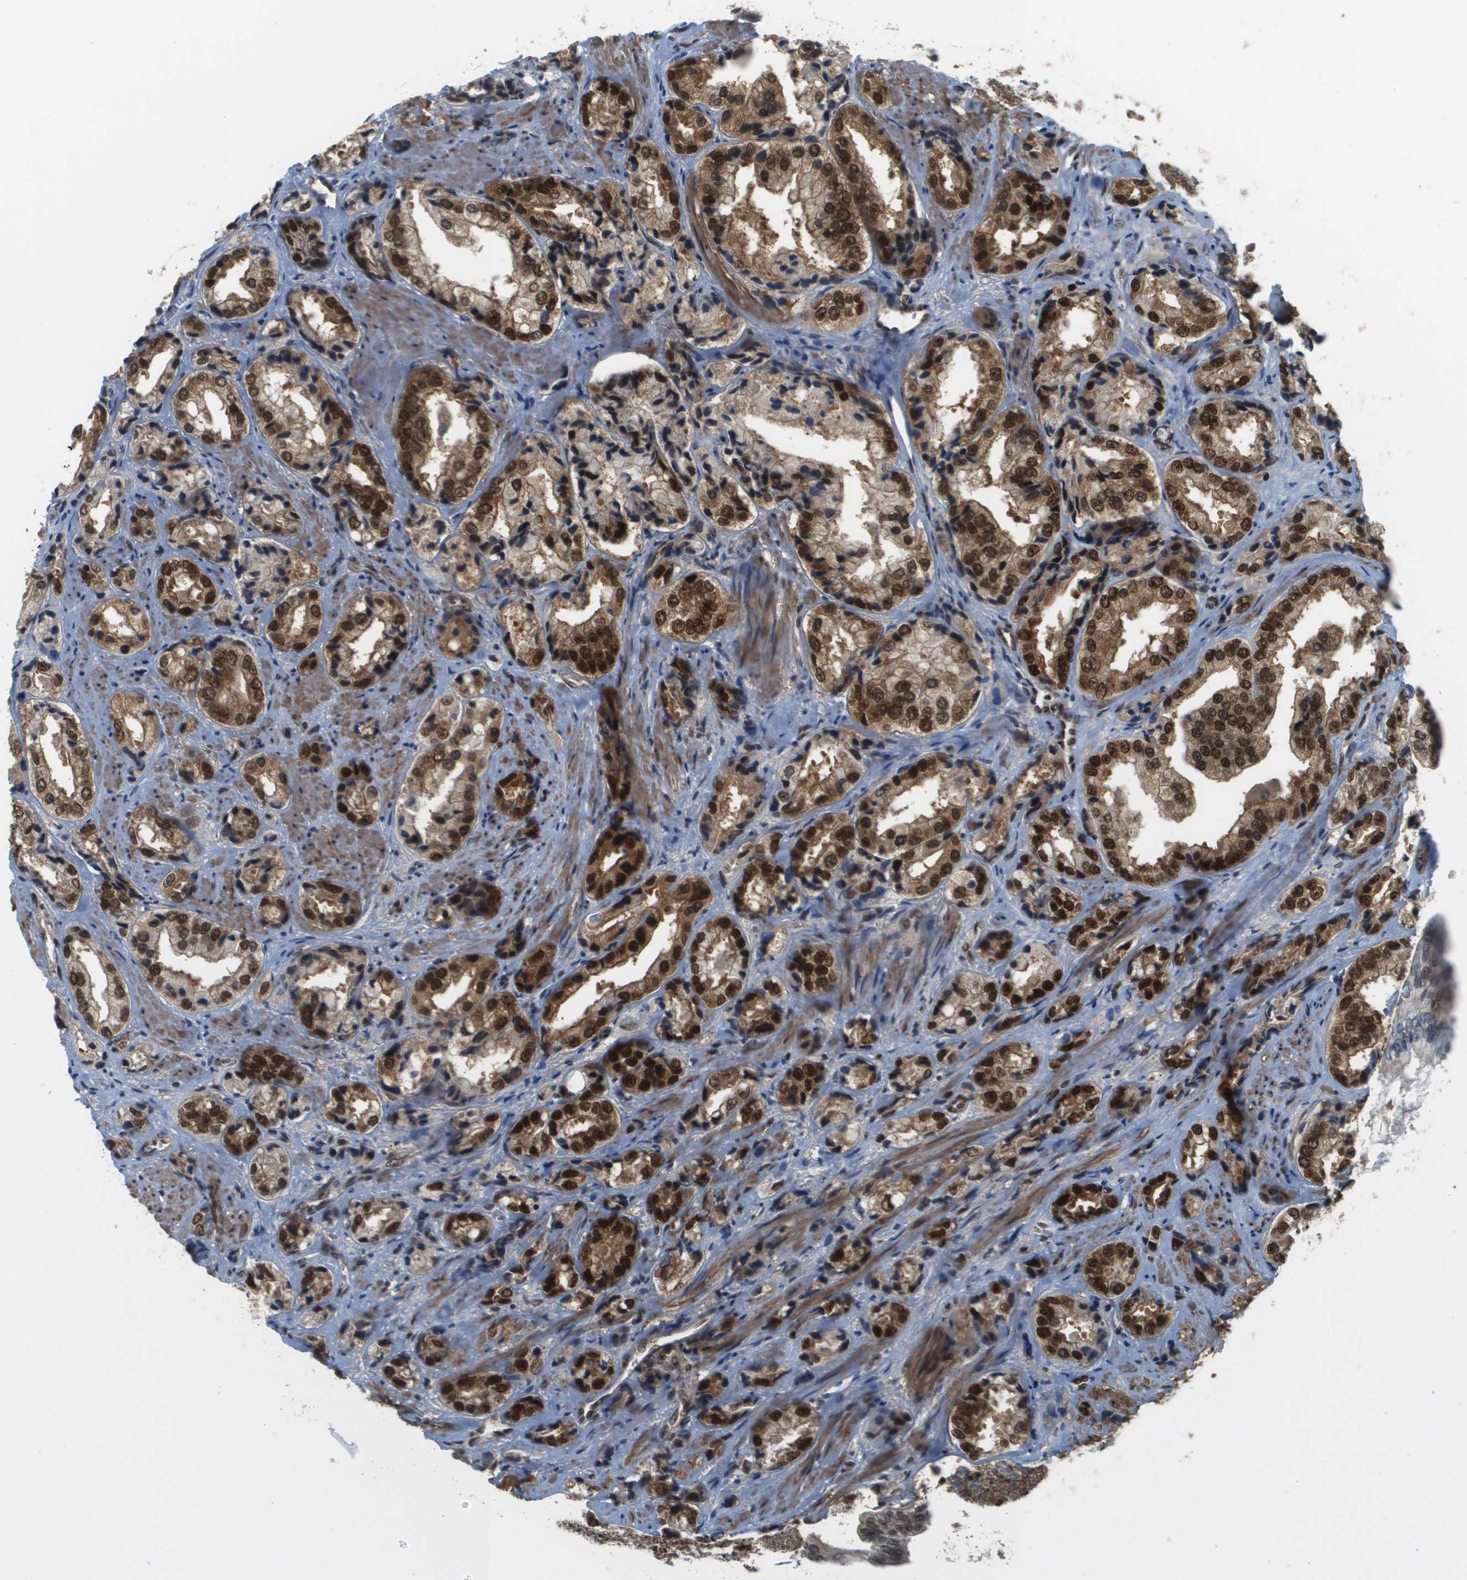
{"staining": {"intensity": "strong", "quantity": ">75%", "location": "cytoplasmic/membranous,nuclear"}, "tissue": "prostate cancer", "cell_type": "Tumor cells", "image_type": "cancer", "snomed": [{"axis": "morphology", "description": "Adenocarcinoma, High grade"}, {"axis": "topography", "description": "Prostate"}], "caption": "Immunohistochemical staining of prostate cancer (adenocarcinoma (high-grade)) shows strong cytoplasmic/membranous and nuclear protein staining in about >75% of tumor cells.", "gene": "PRCC", "patient": {"sex": "male", "age": 61}}